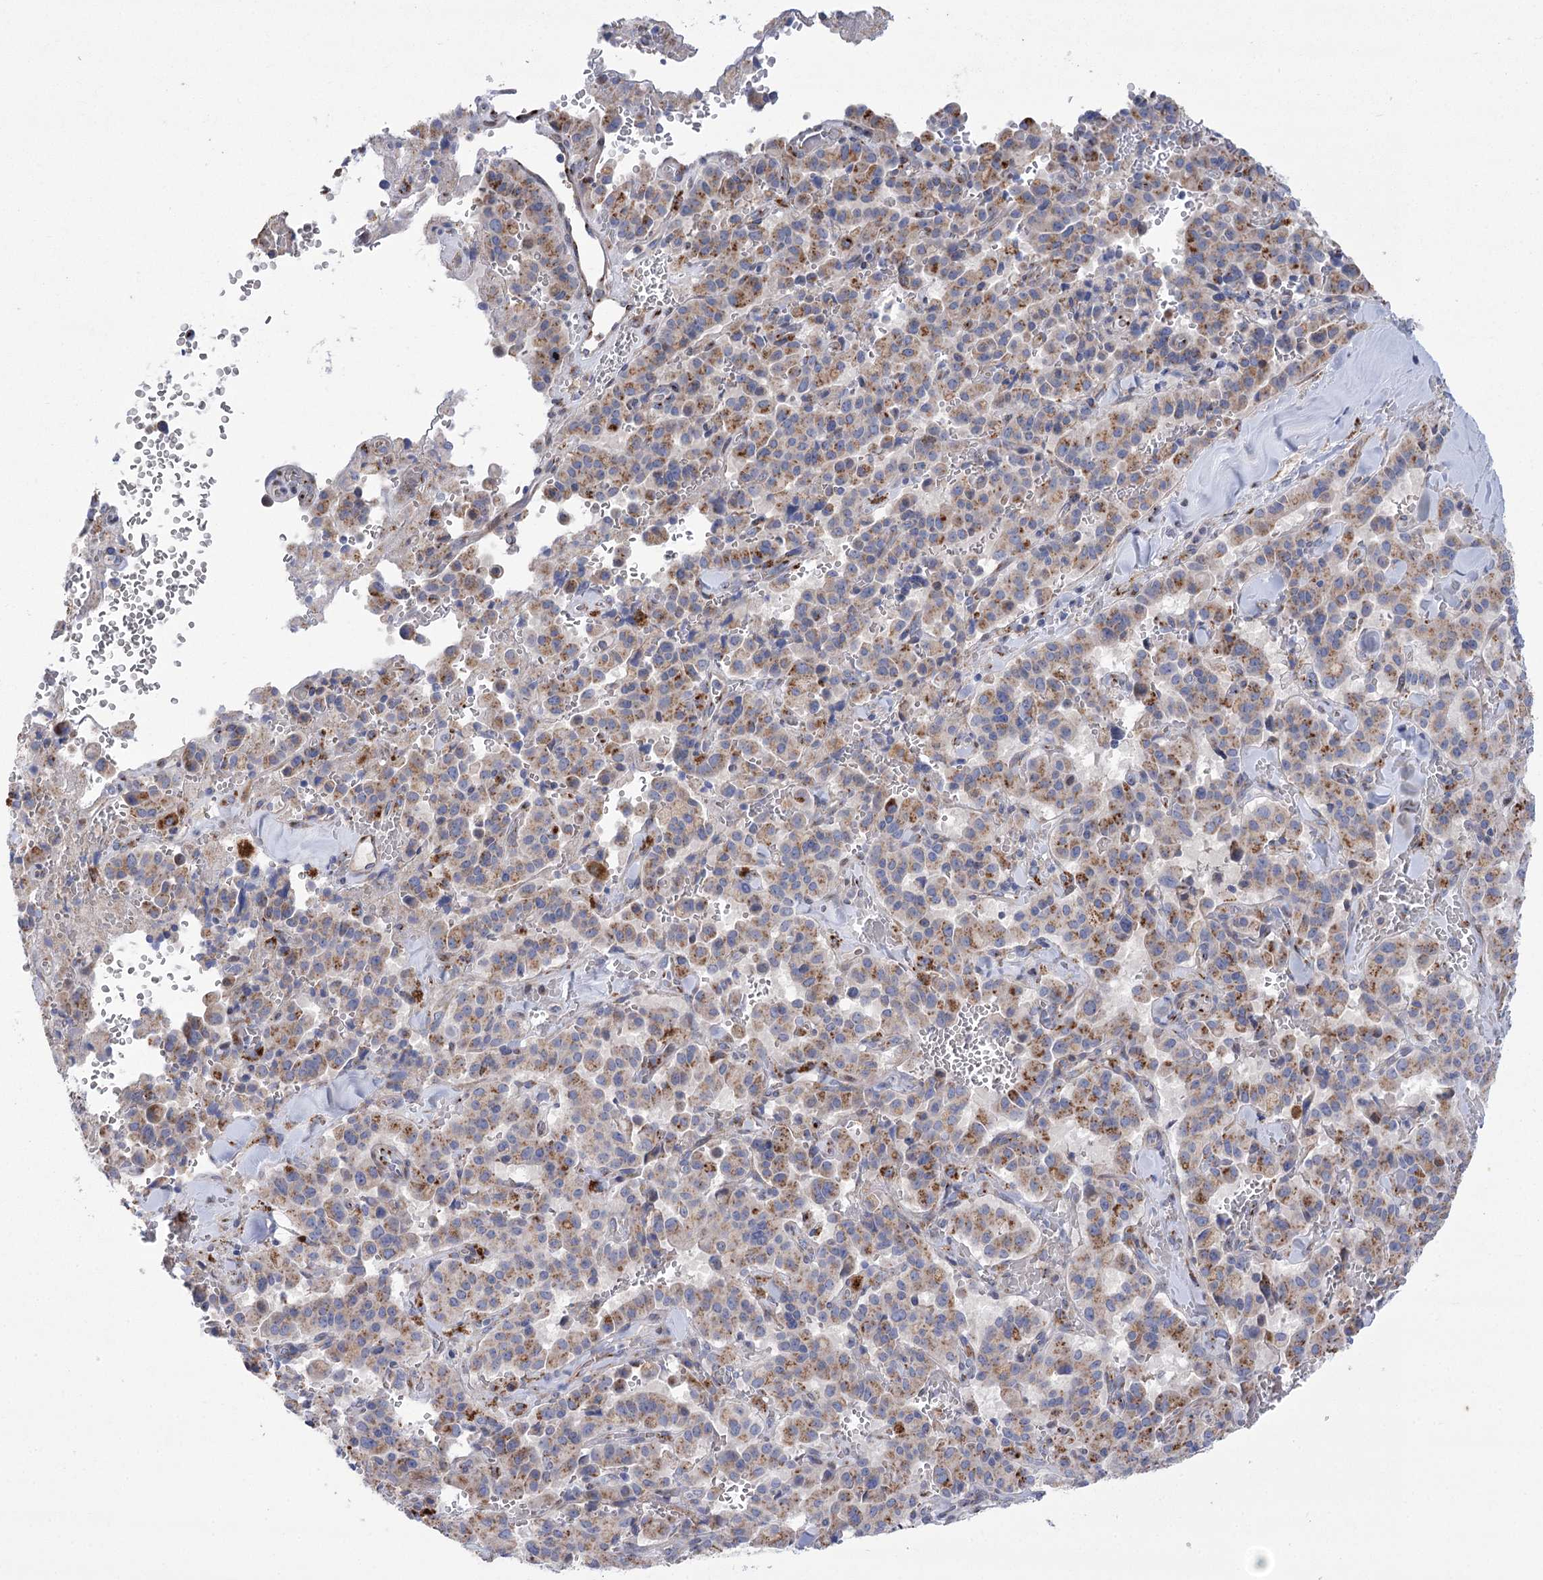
{"staining": {"intensity": "moderate", "quantity": ">75%", "location": "cytoplasmic/membranous"}, "tissue": "pancreatic cancer", "cell_type": "Tumor cells", "image_type": "cancer", "snomed": [{"axis": "morphology", "description": "Adenocarcinoma, NOS"}, {"axis": "topography", "description": "Pancreas"}], "caption": "Human adenocarcinoma (pancreatic) stained with a brown dye demonstrates moderate cytoplasmic/membranous positive expression in about >75% of tumor cells.", "gene": "NME7", "patient": {"sex": "male", "age": 65}}